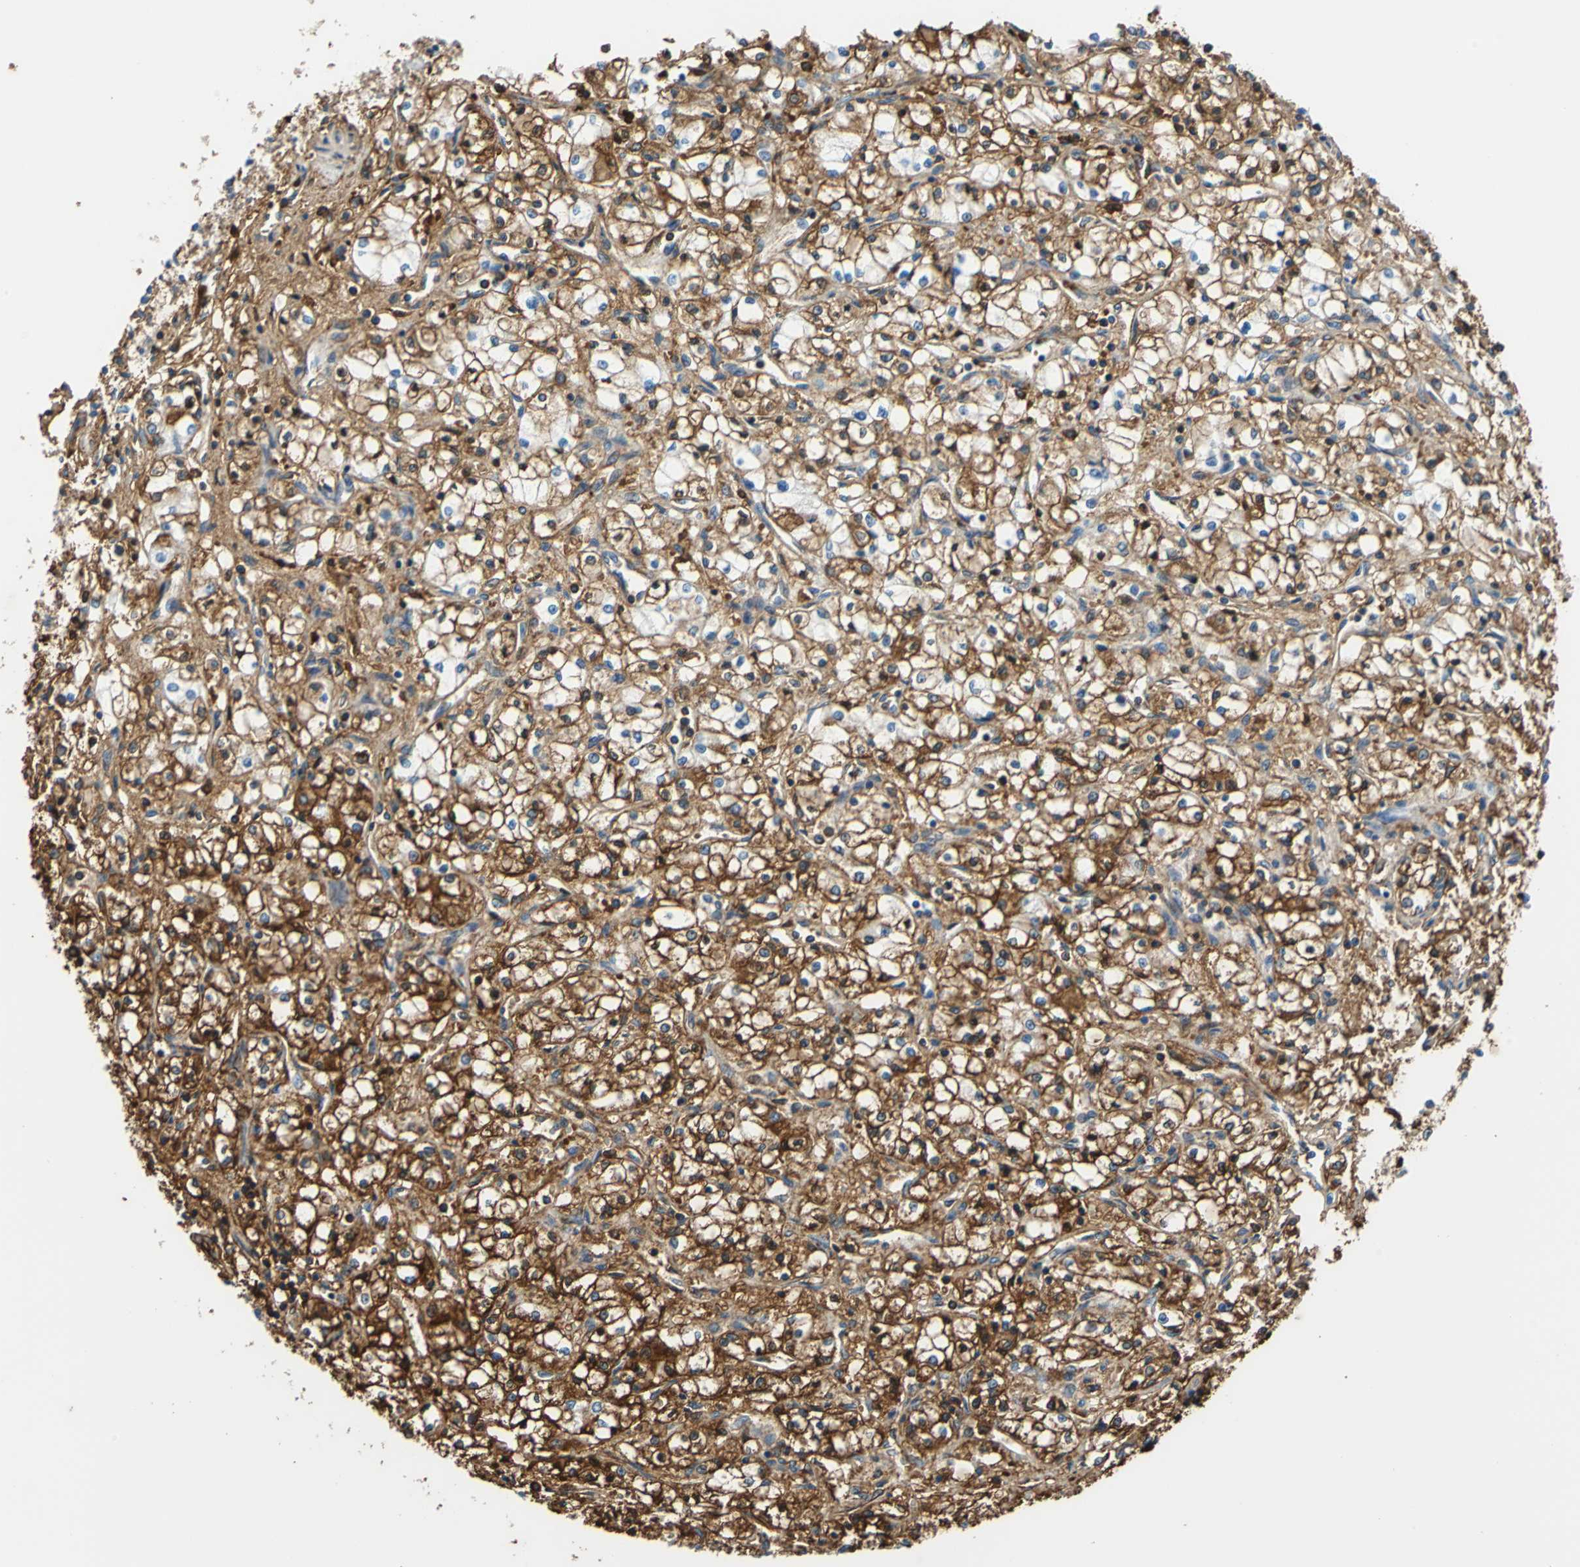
{"staining": {"intensity": "strong", "quantity": "25%-75%", "location": "cytoplasmic/membranous"}, "tissue": "renal cancer", "cell_type": "Tumor cells", "image_type": "cancer", "snomed": [{"axis": "morphology", "description": "Normal tissue, NOS"}, {"axis": "morphology", "description": "Adenocarcinoma, NOS"}, {"axis": "topography", "description": "Kidney"}], "caption": "Immunohistochemical staining of human renal cancer (adenocarcinoma) displays high levels of strong cytoplasmic/membranous staining in approximately 25%-75% of tumor cells. (IHC, brightfield microscopy, high magnification).", "gene": "ALB", "patient": {"sex": "male", "age": 59}}